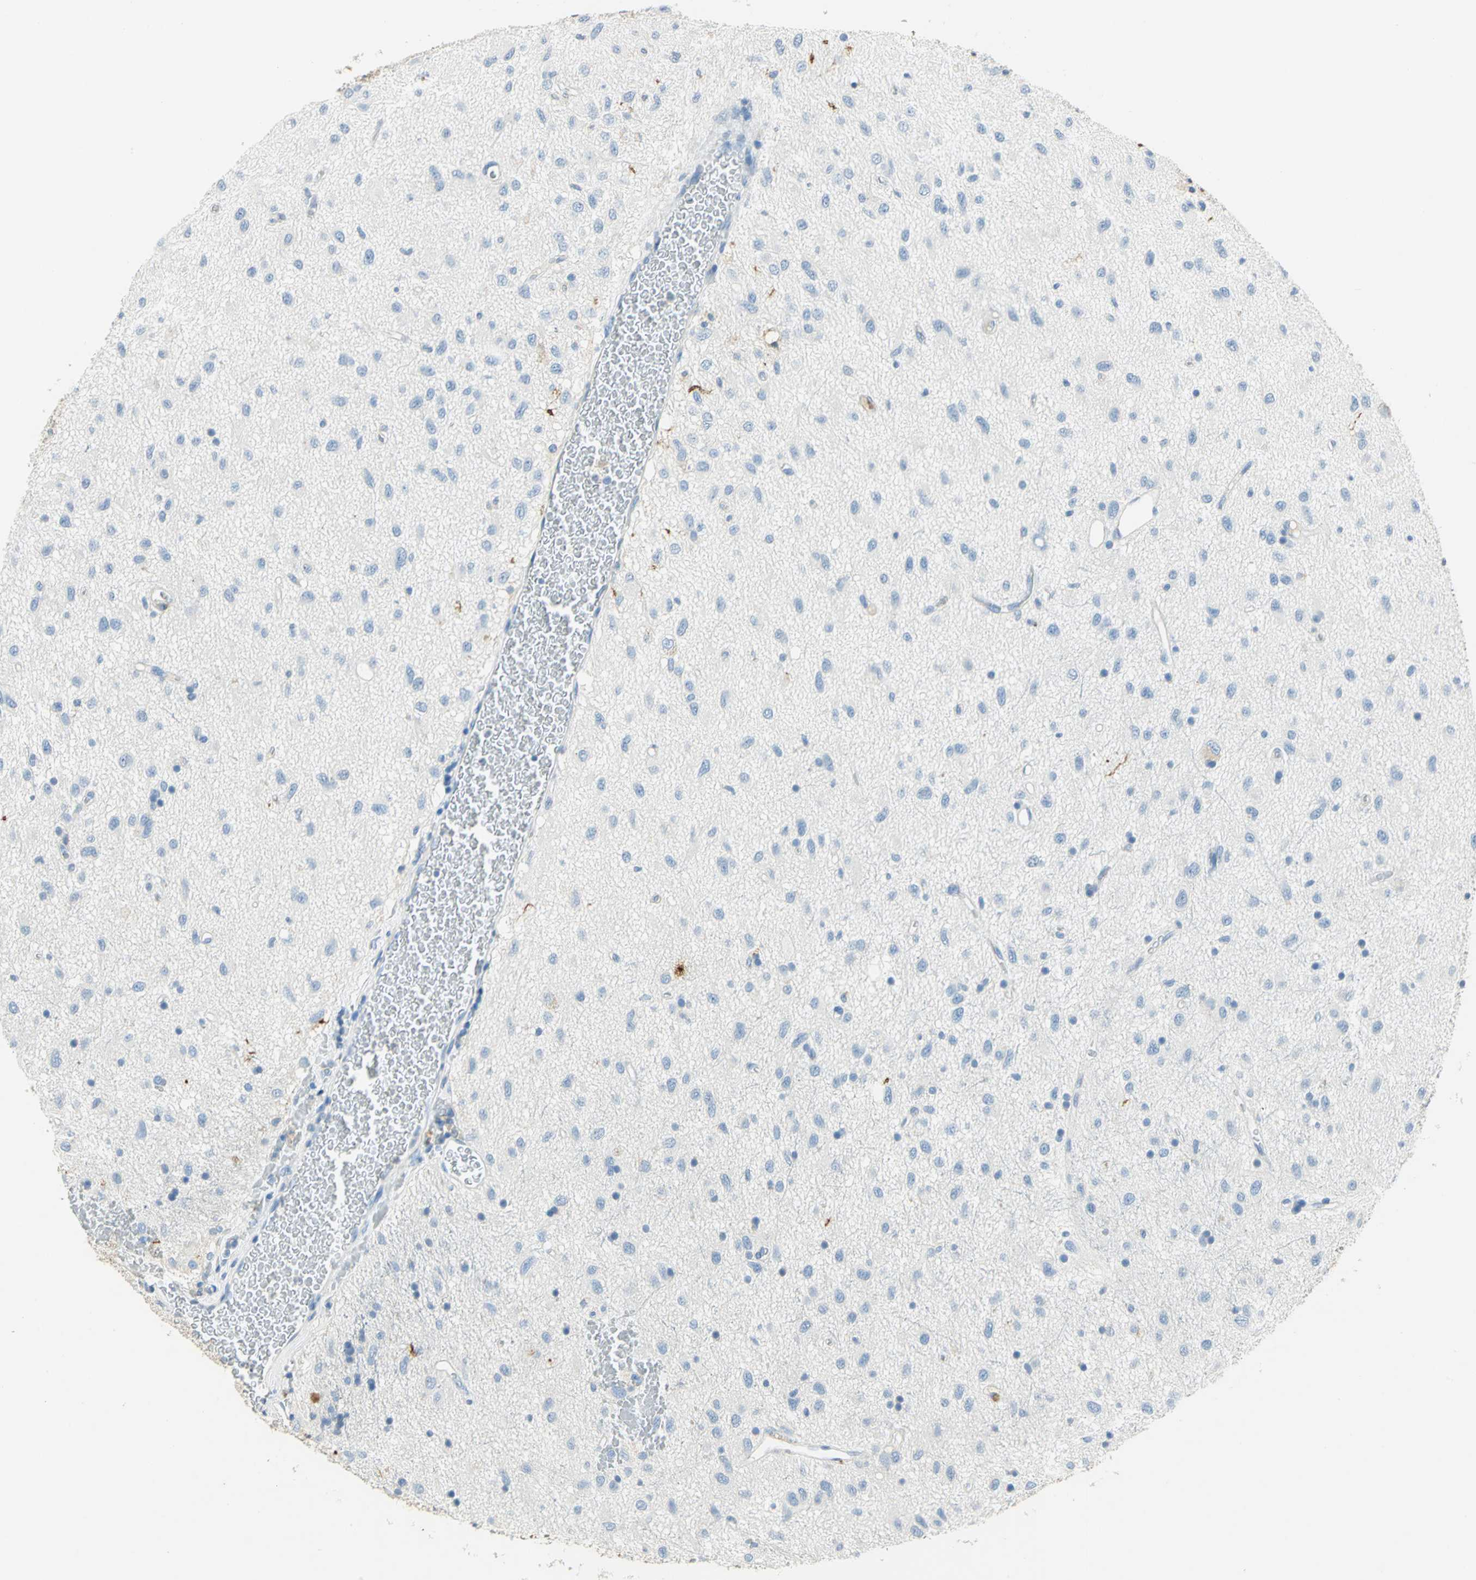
{"staining": {"intensity": "negative", "quantity": "none", "location": "none"}, "tissue": "glioma", "cell_type": "Tumor cells", "image_type": "cancer", "snomed": [{"axis": "morphology", "description": "Glioma, malignant, Low grade"}, {"axis": "topography", "description": "Brain"}], "caption": "High power microscopy image of an IHC photomicrograph of low-grade glioma (malignant), revealing no significant staining in tumor cells. The staining is performed using DAB (3,3'-diaminobenzidine) brown chromogen with nuclei counter-stained in using hematoxylin.", "gene": "ANXA4", "patient": {"sex": "male", "age": 77}}